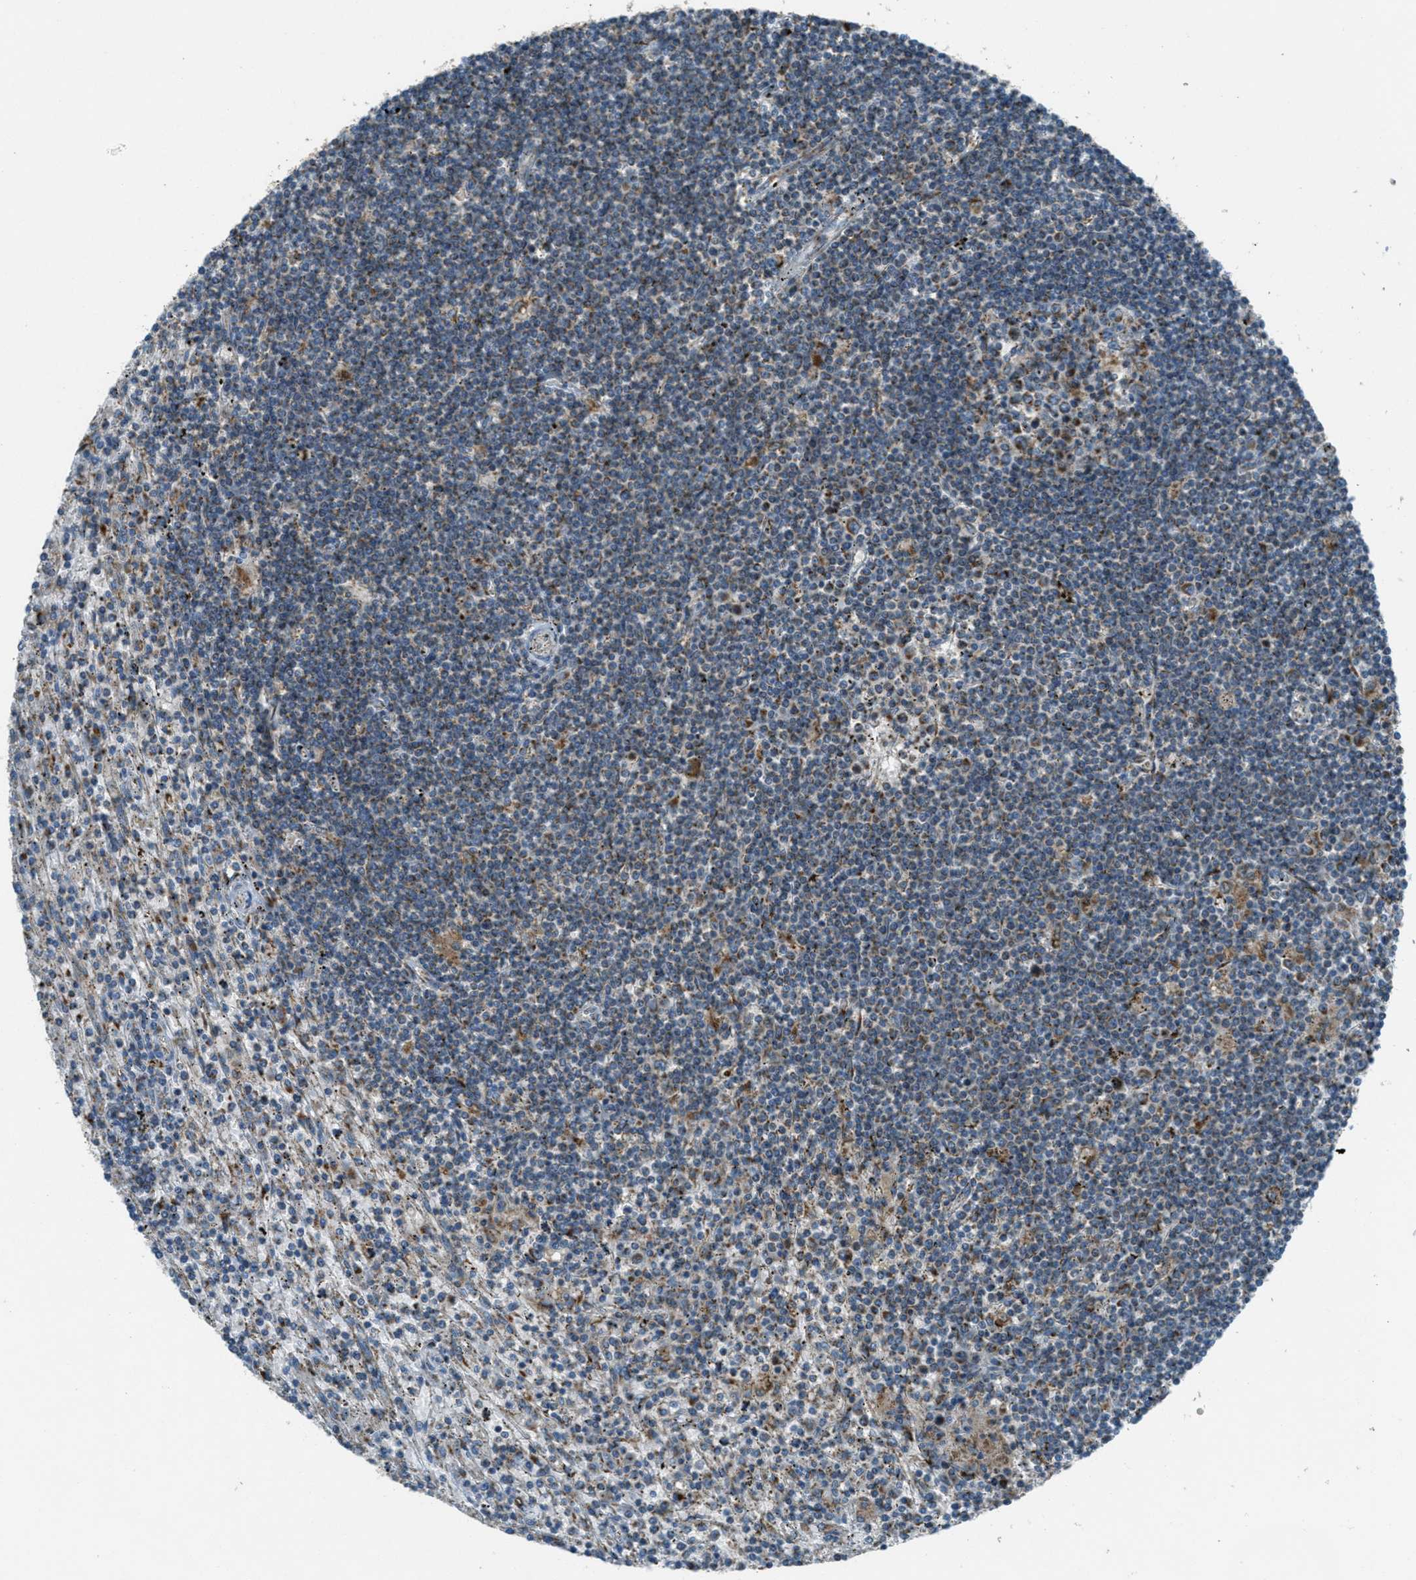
{"staining": {"intensity": "weak", "quantity": ">75%", "location": "cytoplasmic/membranous"}, "tissue": "lymphoma", "cell_type": "Tumor cells", "image_type": "cancer", "snomed": [{"axis": "morphology", "description": "Malignant lymphoma, non-Hodgkin's type, Low grade"}, {"axis": "topography", "description": "Spleen"}], "caption": "A brown stain labels weak cytoplasmic/membranous expression of a protein in human lymphoma tumor cells. Nuclei are stained in blue.", "gene": "BCKDK", "patient": {"sex": "male", "age": 76}}